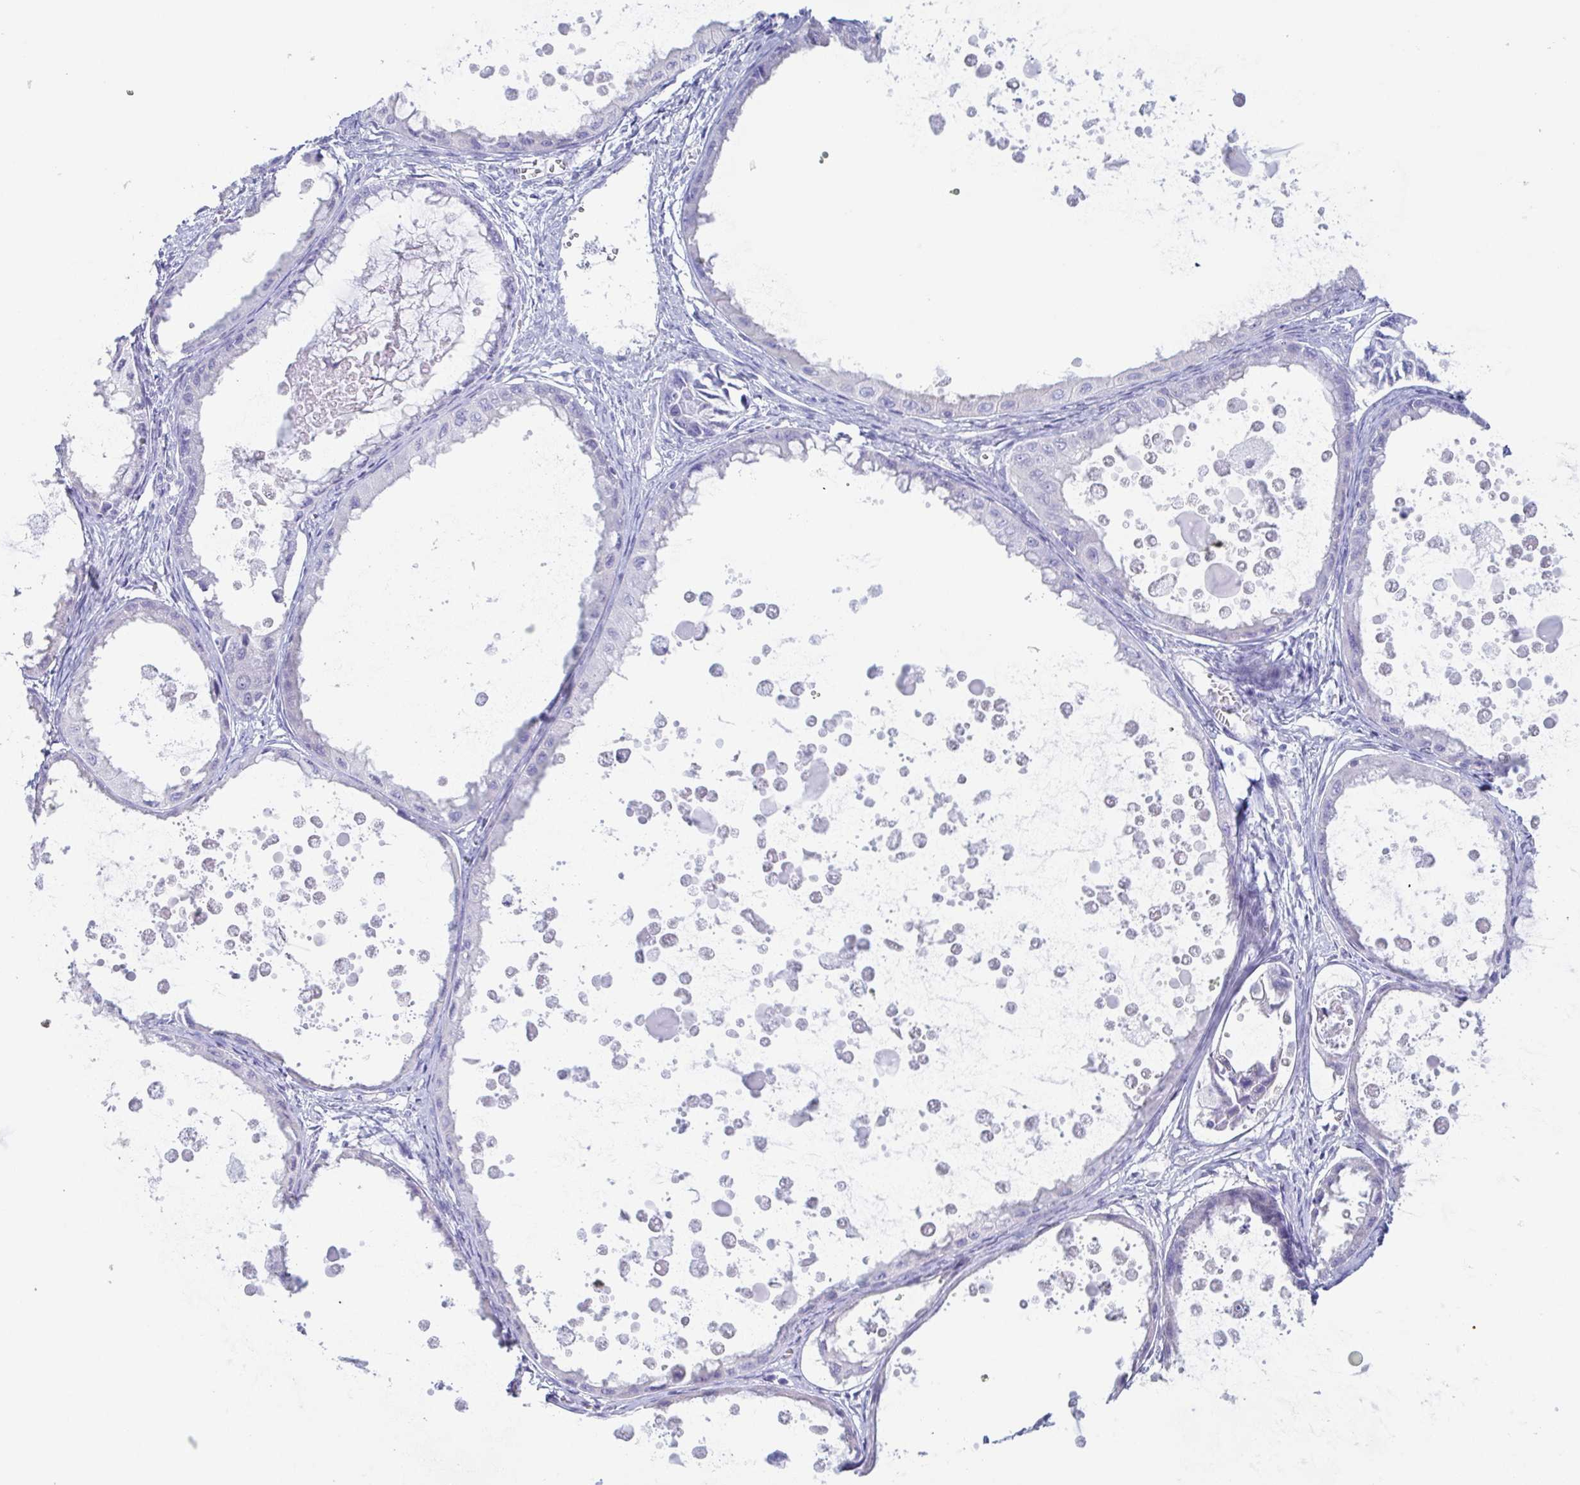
{"staining": {"intensity": "negative", "quantity": "none", "location": "none"}, "tissue": "ovarian cancer", "cell_type": "Tumor cells", "image_type": "cancer", "snomed": [{"axis": "morphology", "description": "Cystadenocarcinoma, mucinous, NOS"}, {"axis": "topography", "description": "Ovary"}], "caption": "DAB immunohistochemical staining of ovarian cancer displays no significant expression in tumor cells.", "gene": "PRR4", "patient": {"sex": "female", "age": 64}}